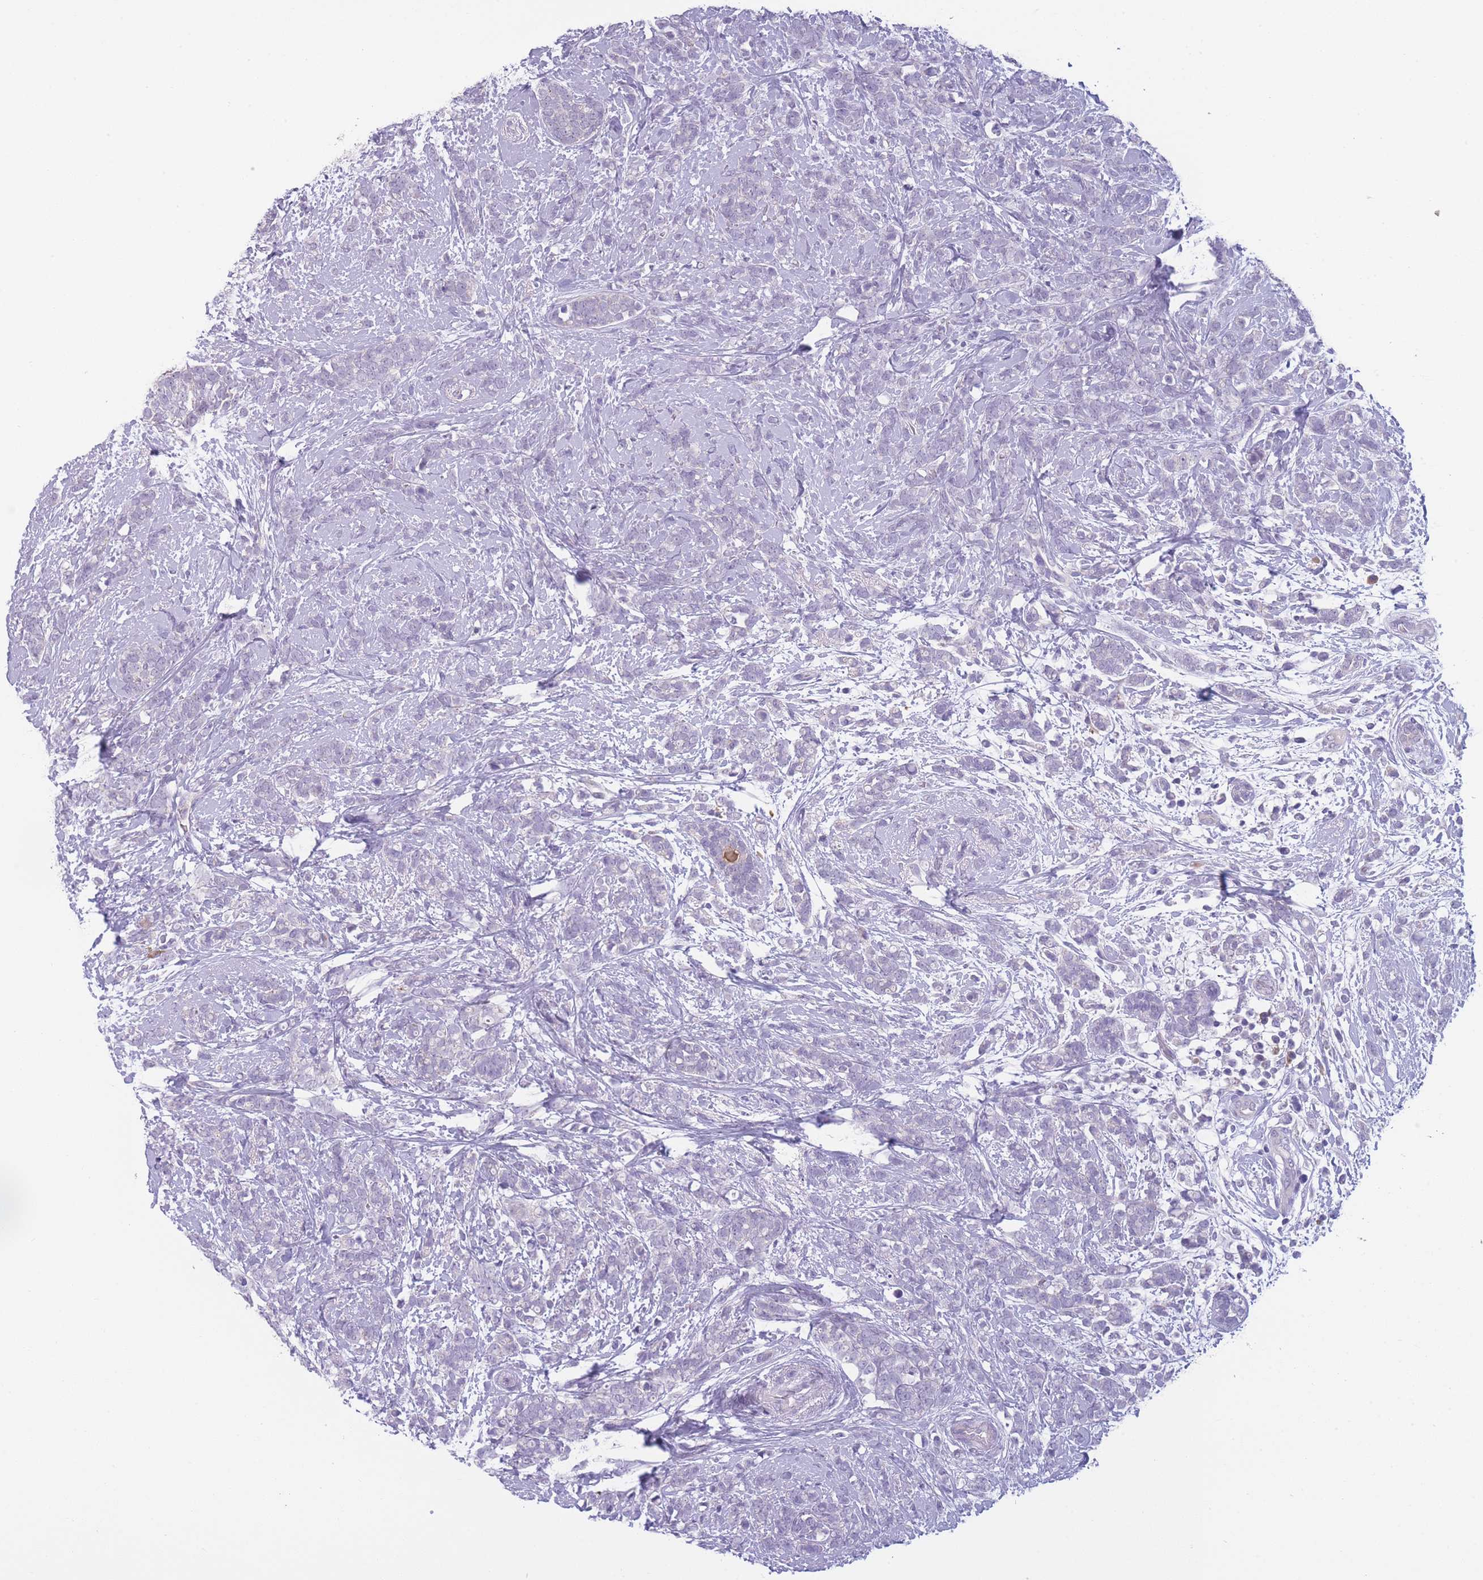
{"staining": {"intensity": "negative", "quantity": "none", "location": "none"}, "tissue": "breast cancer", "cell_type": "Tumor cells", "image_type": "cancer", "snomed": [{"axis": "morphology", "description": "Lobular carcinoma"}, {"axis": "topography", "description": "Breast"}], "caption": "An IHC histopathology image of lobular carcinoma (breast) is shown. There is no staining in tumor cells of lobular carcinoma (breast). (DAB IHC with hematoxylin counter stain).", "gene": "DCANP1", "patient": {"sex": "female", "age": 58}}